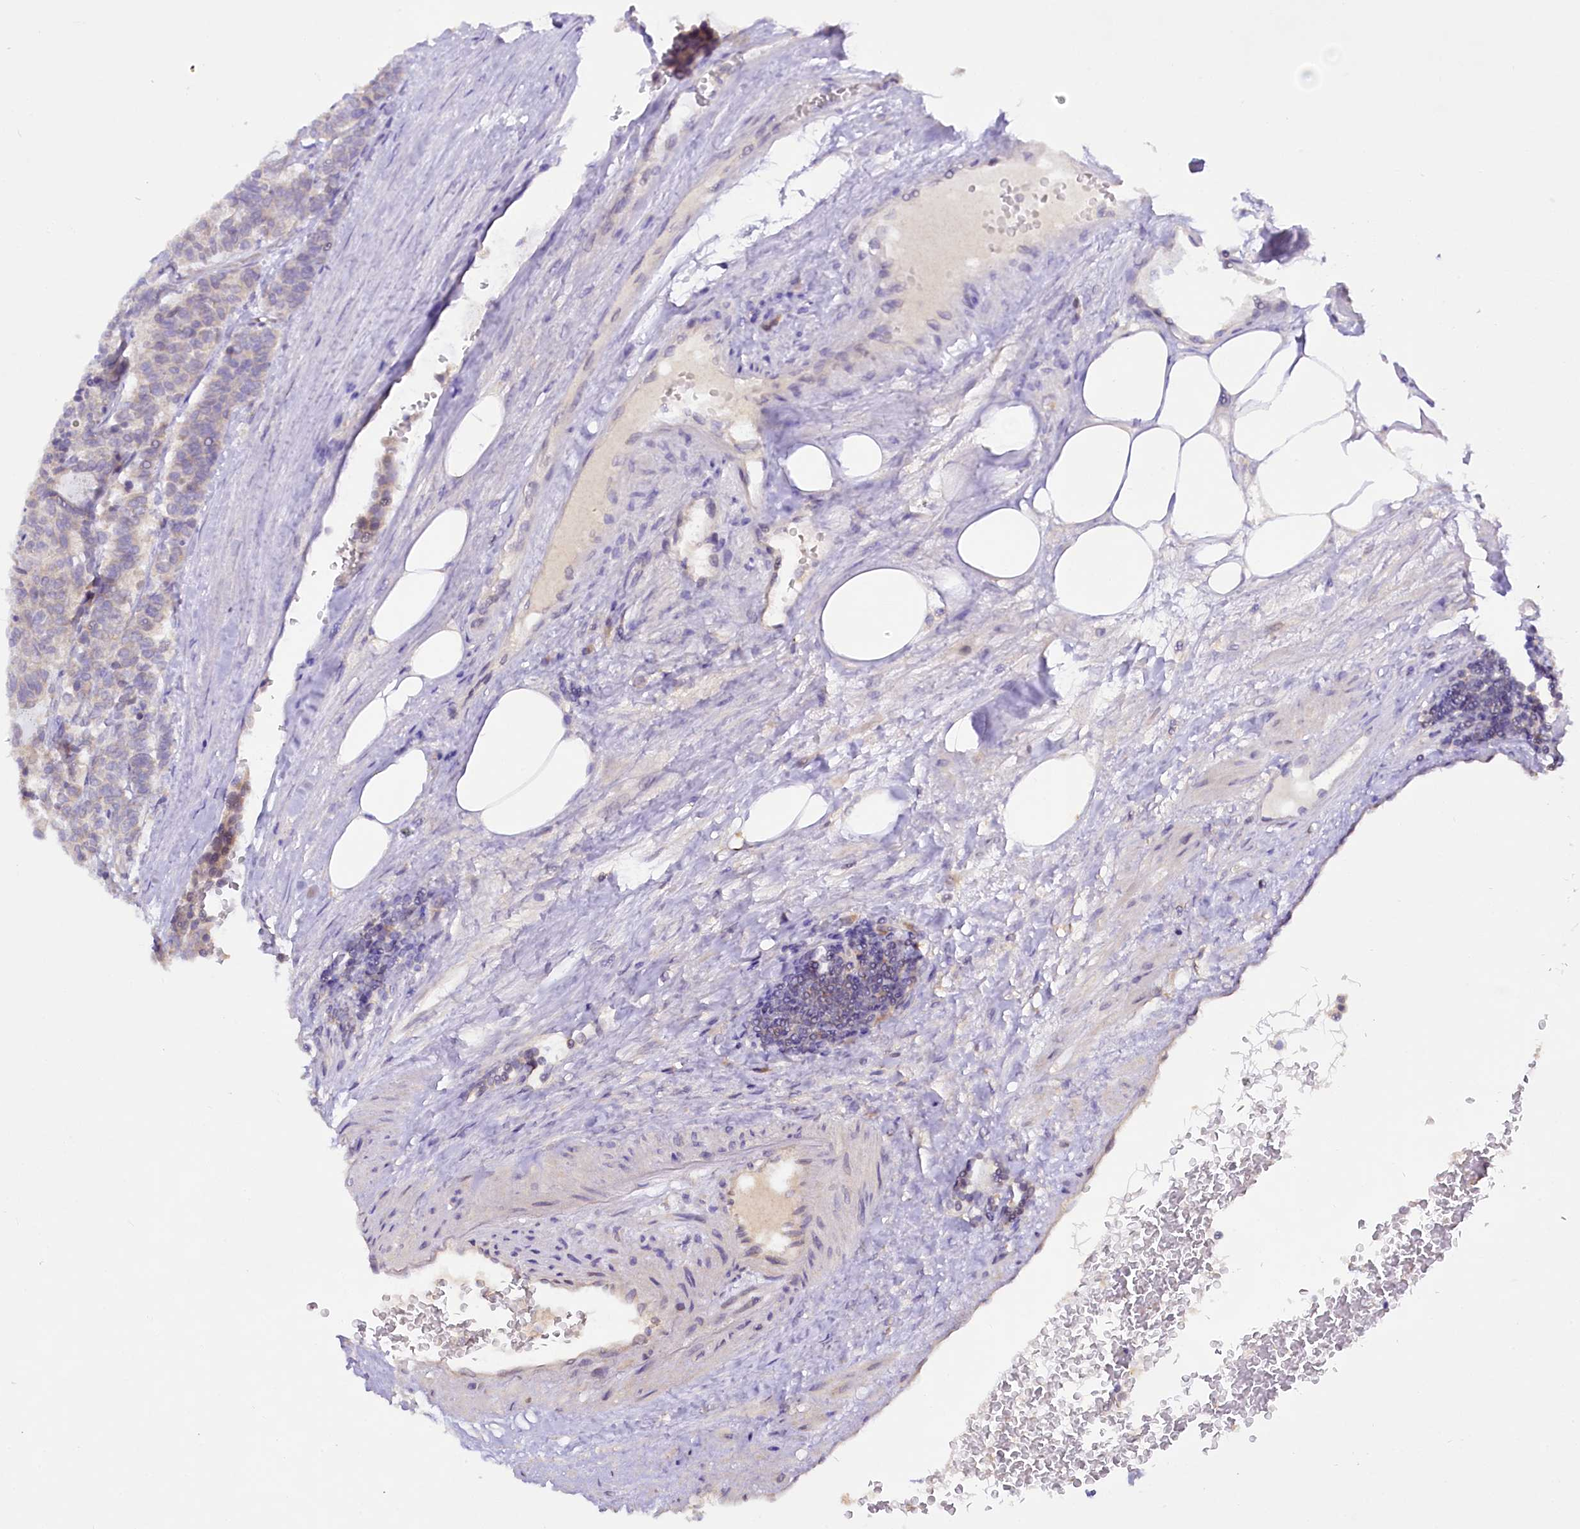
{"staining": {"intensity": "negative", "quantity": "none", "location": "none"}, "tissue": "carcinoid", "cell_type": "Tumor cells", "image_type": "cancer", "snomed": [{"axis": "morphology", "description": "Carcinoid, malignant, NOS"}, {"axis": "topography", "description": "Pancreas"}], "caption": "Protein analysis of carcinoid demonstrates no significant staining in tumor cells.", "gene": "RRP8", "patient": {"sex": "female", "age": 54}}